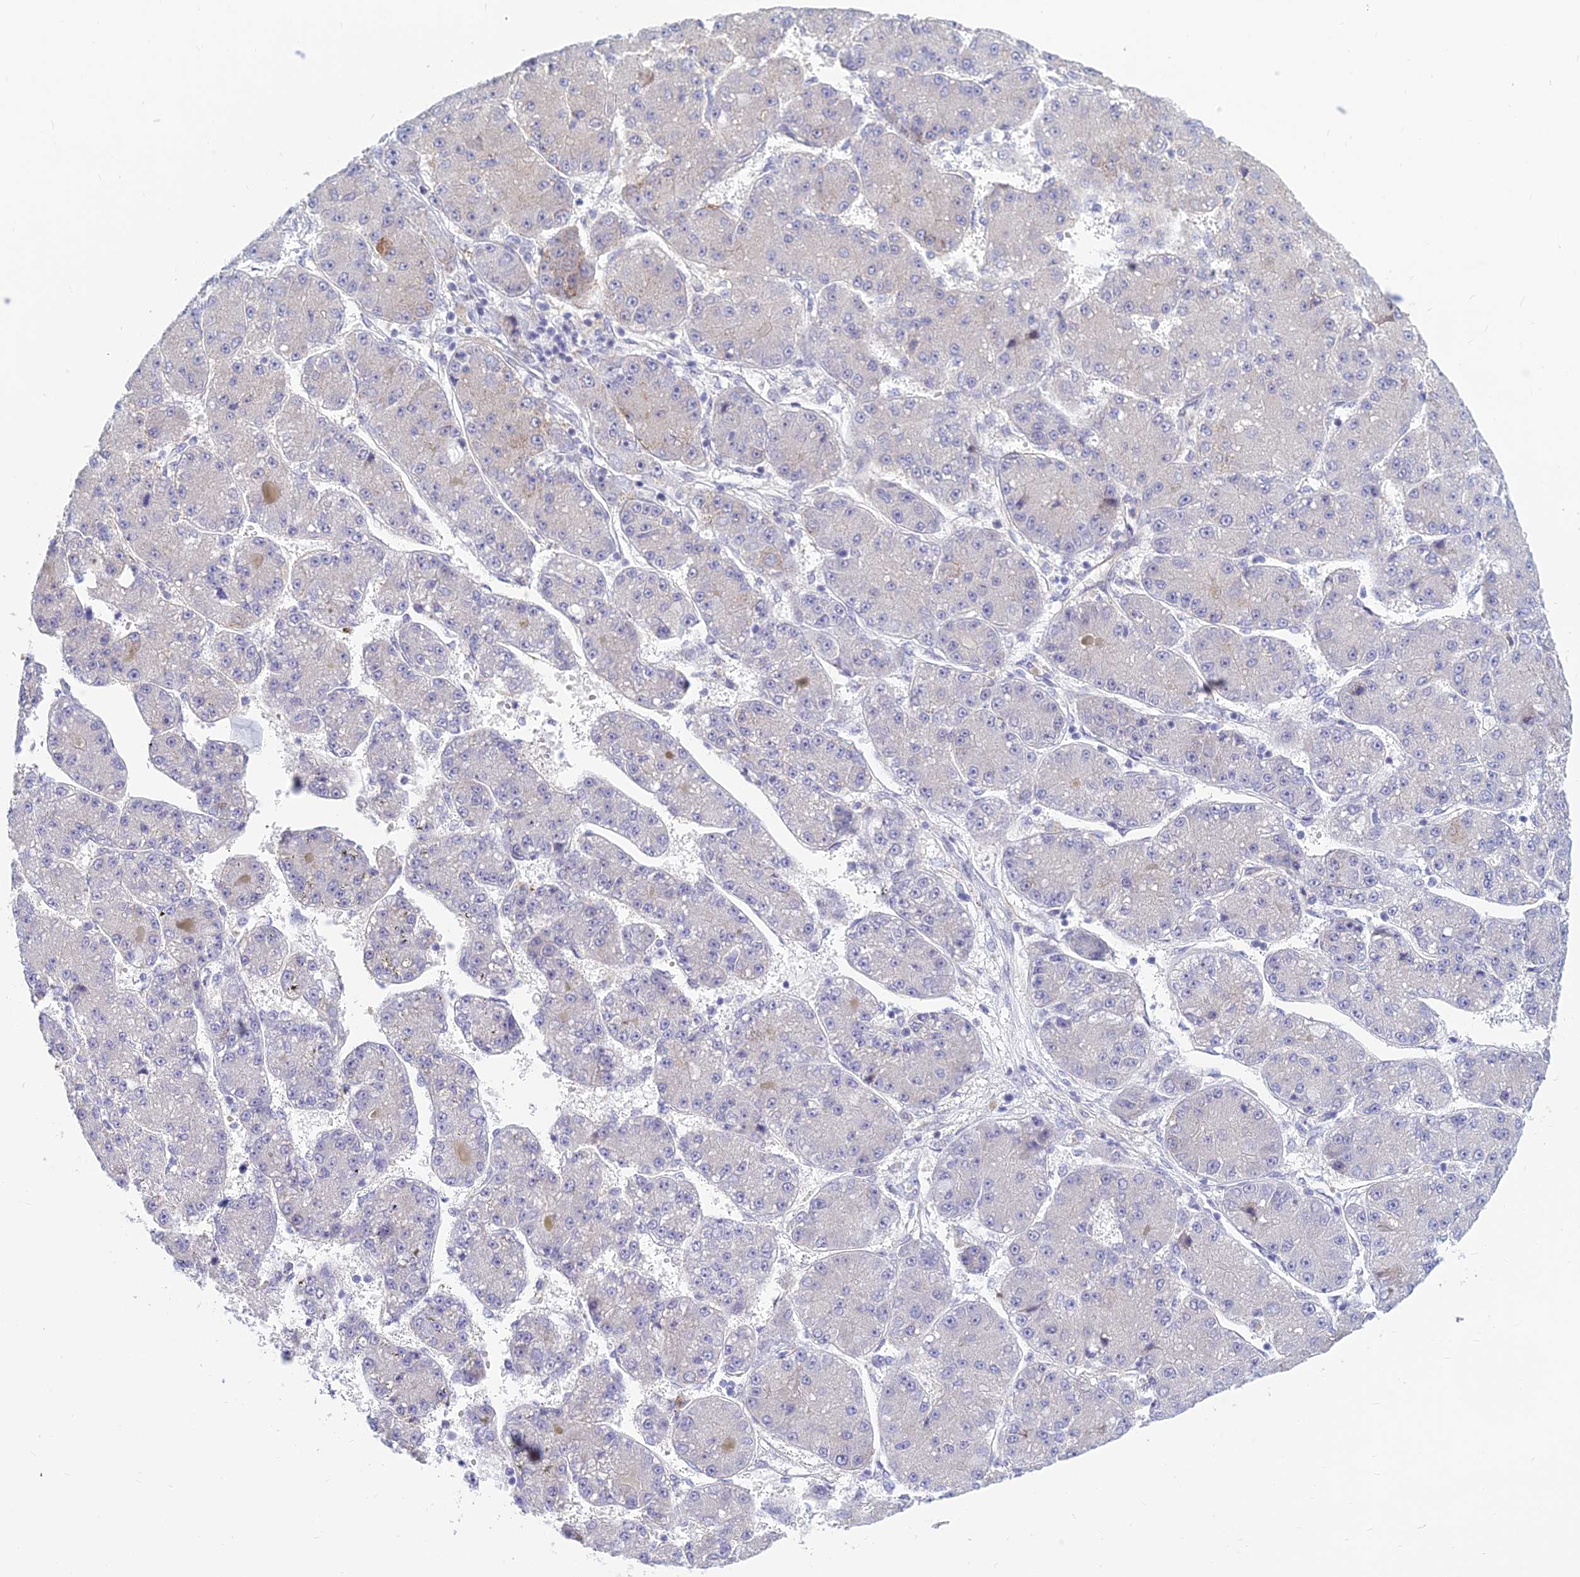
{"staining": {"intensity": "moderate", "quantity": "<25%", "location": "cytoplasmic/membranous"}, "tissue": "liver cancer", "cell_type": "Tumor cells", "image_type": "cancer", "snomed": [{"axis": "morphology", "description": "Carcinoma, Hepatocellular, NOS"}, {"axis": "topography", "description": "Liver"}], "caption": "Protein staining of liver hepatocellular carcinoma tissue reveals moderate cytoplasmic/membranous staining in approximately <25% of tumor cells. (DAB (3,3'-diaminobenzidine) = brown stain, brightfield microscopy at high magnification).", "gene": "SAPCD2", "patient": {"sex": "male", "age": 67}}